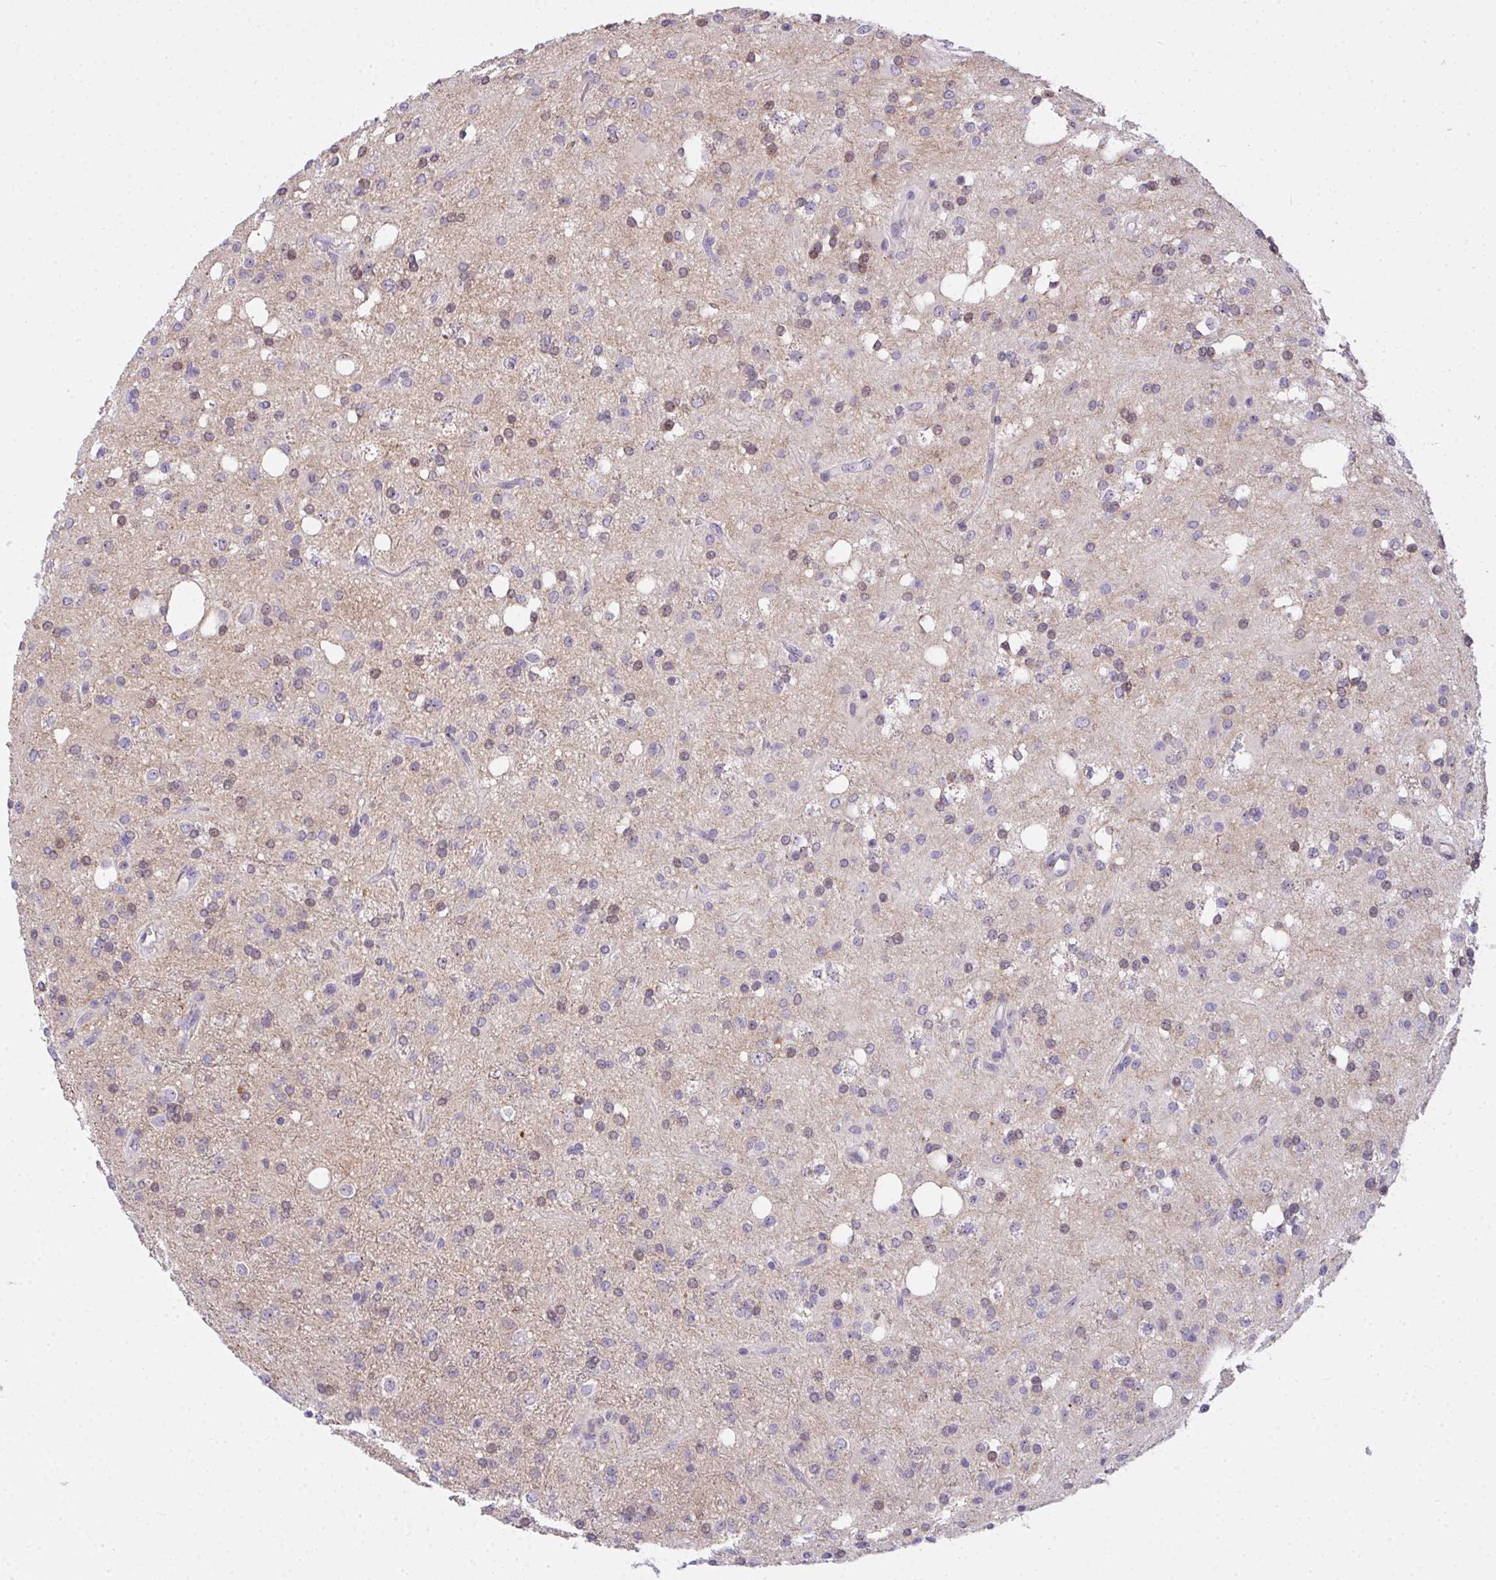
{"staining": {"intensity": "moderate", "quantity": "<25%", "location": "nuclear"}, "tissue": "glioma", "cell_type": "Tumor cells", "image_type": "cancer", "snomed": [{"axis": "morphology", "description": "Glioma, malignant, Low grade"}, {"axis": "topography", "description": "Brain"}], "caption": "Malignant glioma (low-grade) tissue shows moderate nuclear positivity in approximately <25% of tumor cells", "gene": "NT5C1A", "patient": {"sex": "female", "age": 33}}